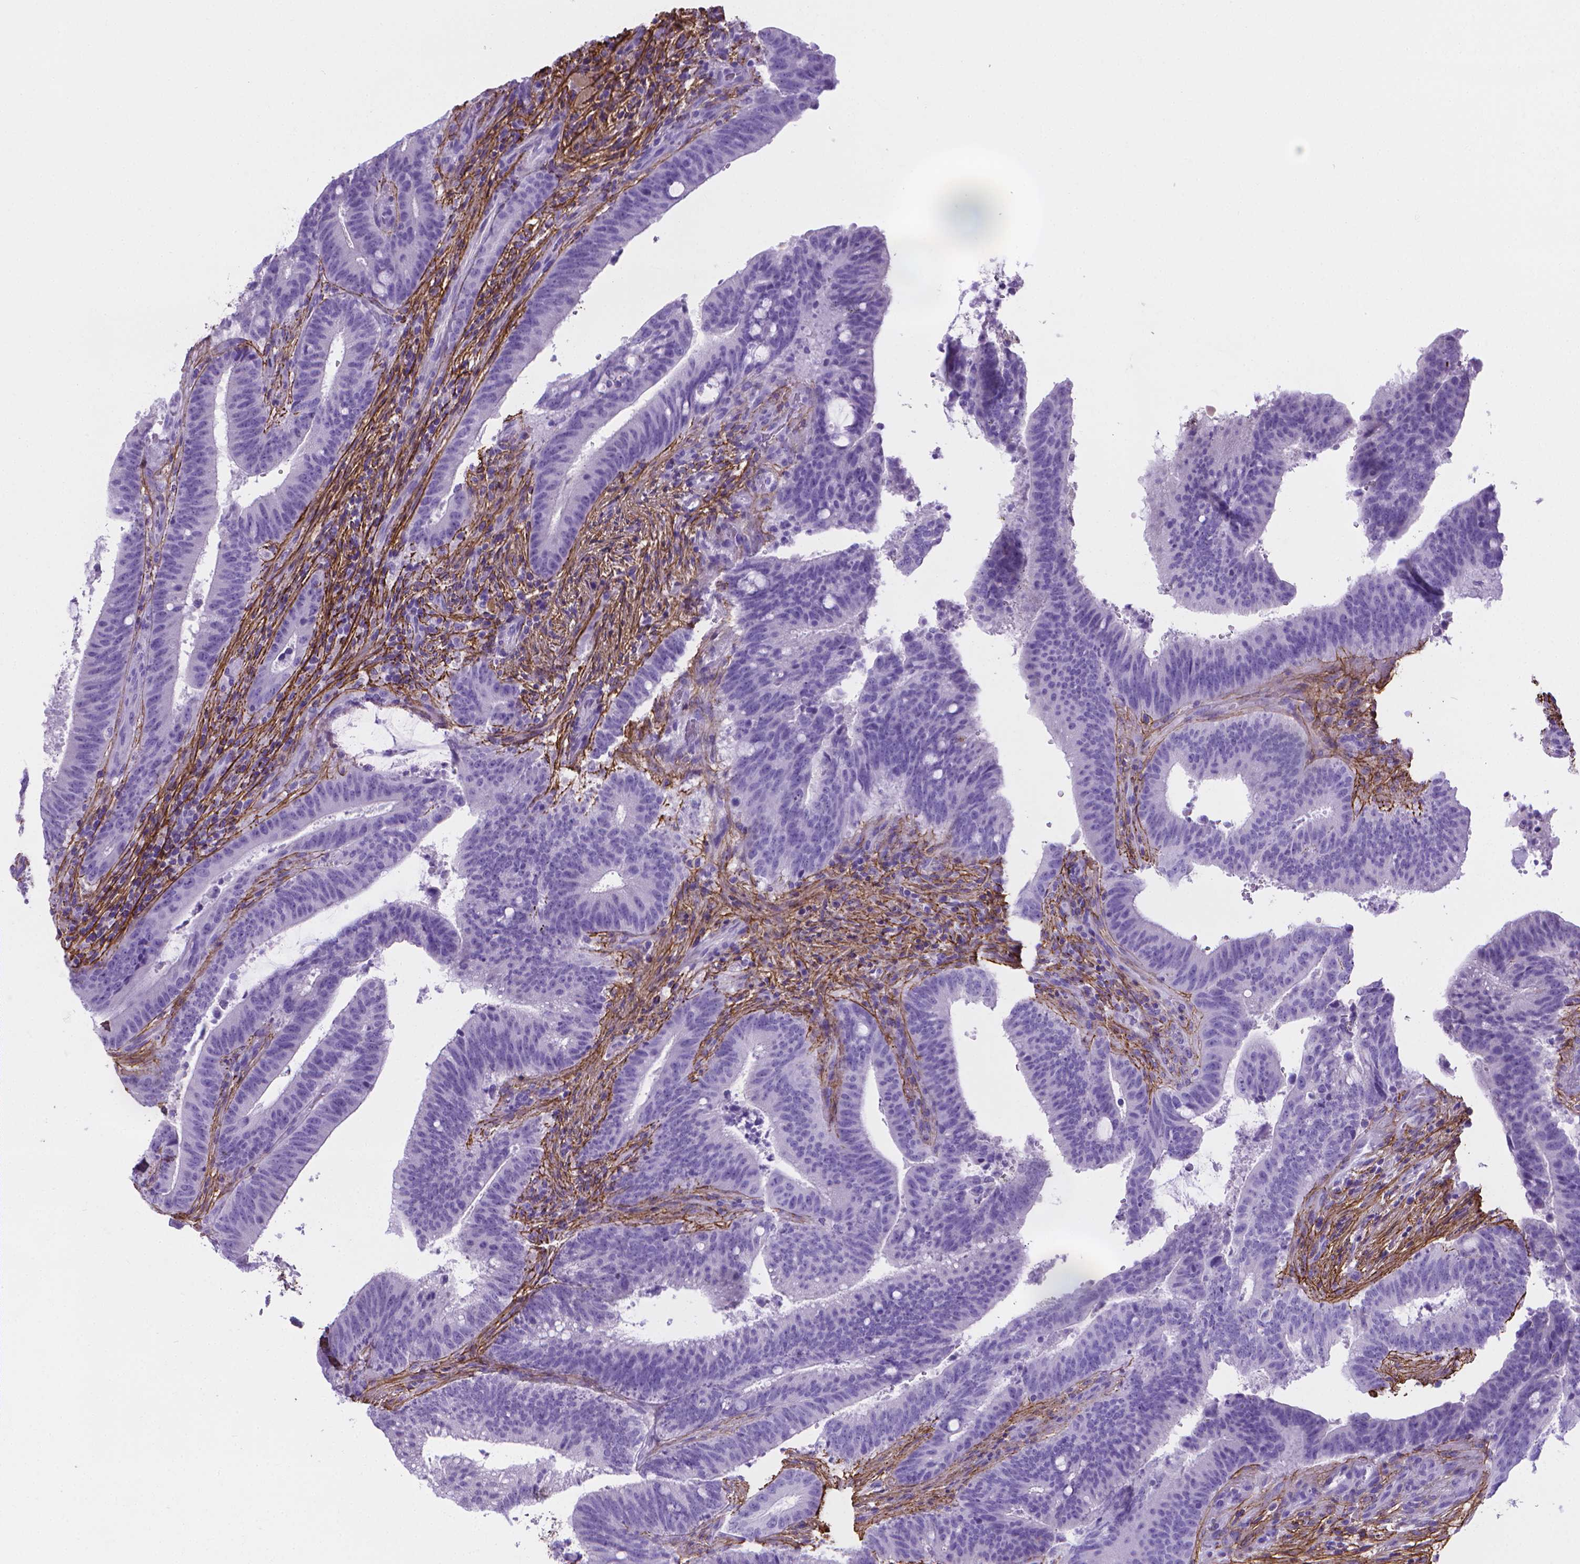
{"staining": {"intensity": "negative", "quantity": "none", "location": "none"}, "tissue": "colorectal cancer", "cell_type": "Tumor cells", "image_type": "cancer", "snomed": [{"axis": "morphology", "description": "Adenocarcinoma, NOS"}, {"axis": "topography", "description": "Colon"}], "caption": "DAB (3,3'-diaminobenzidine) immunohistochemical staining of human adenocarcinoma (colorectal) displays no significant positivity in tumor cells.", "gene": "MFAP2", "patient": {"sex": "female", "age": 43}}